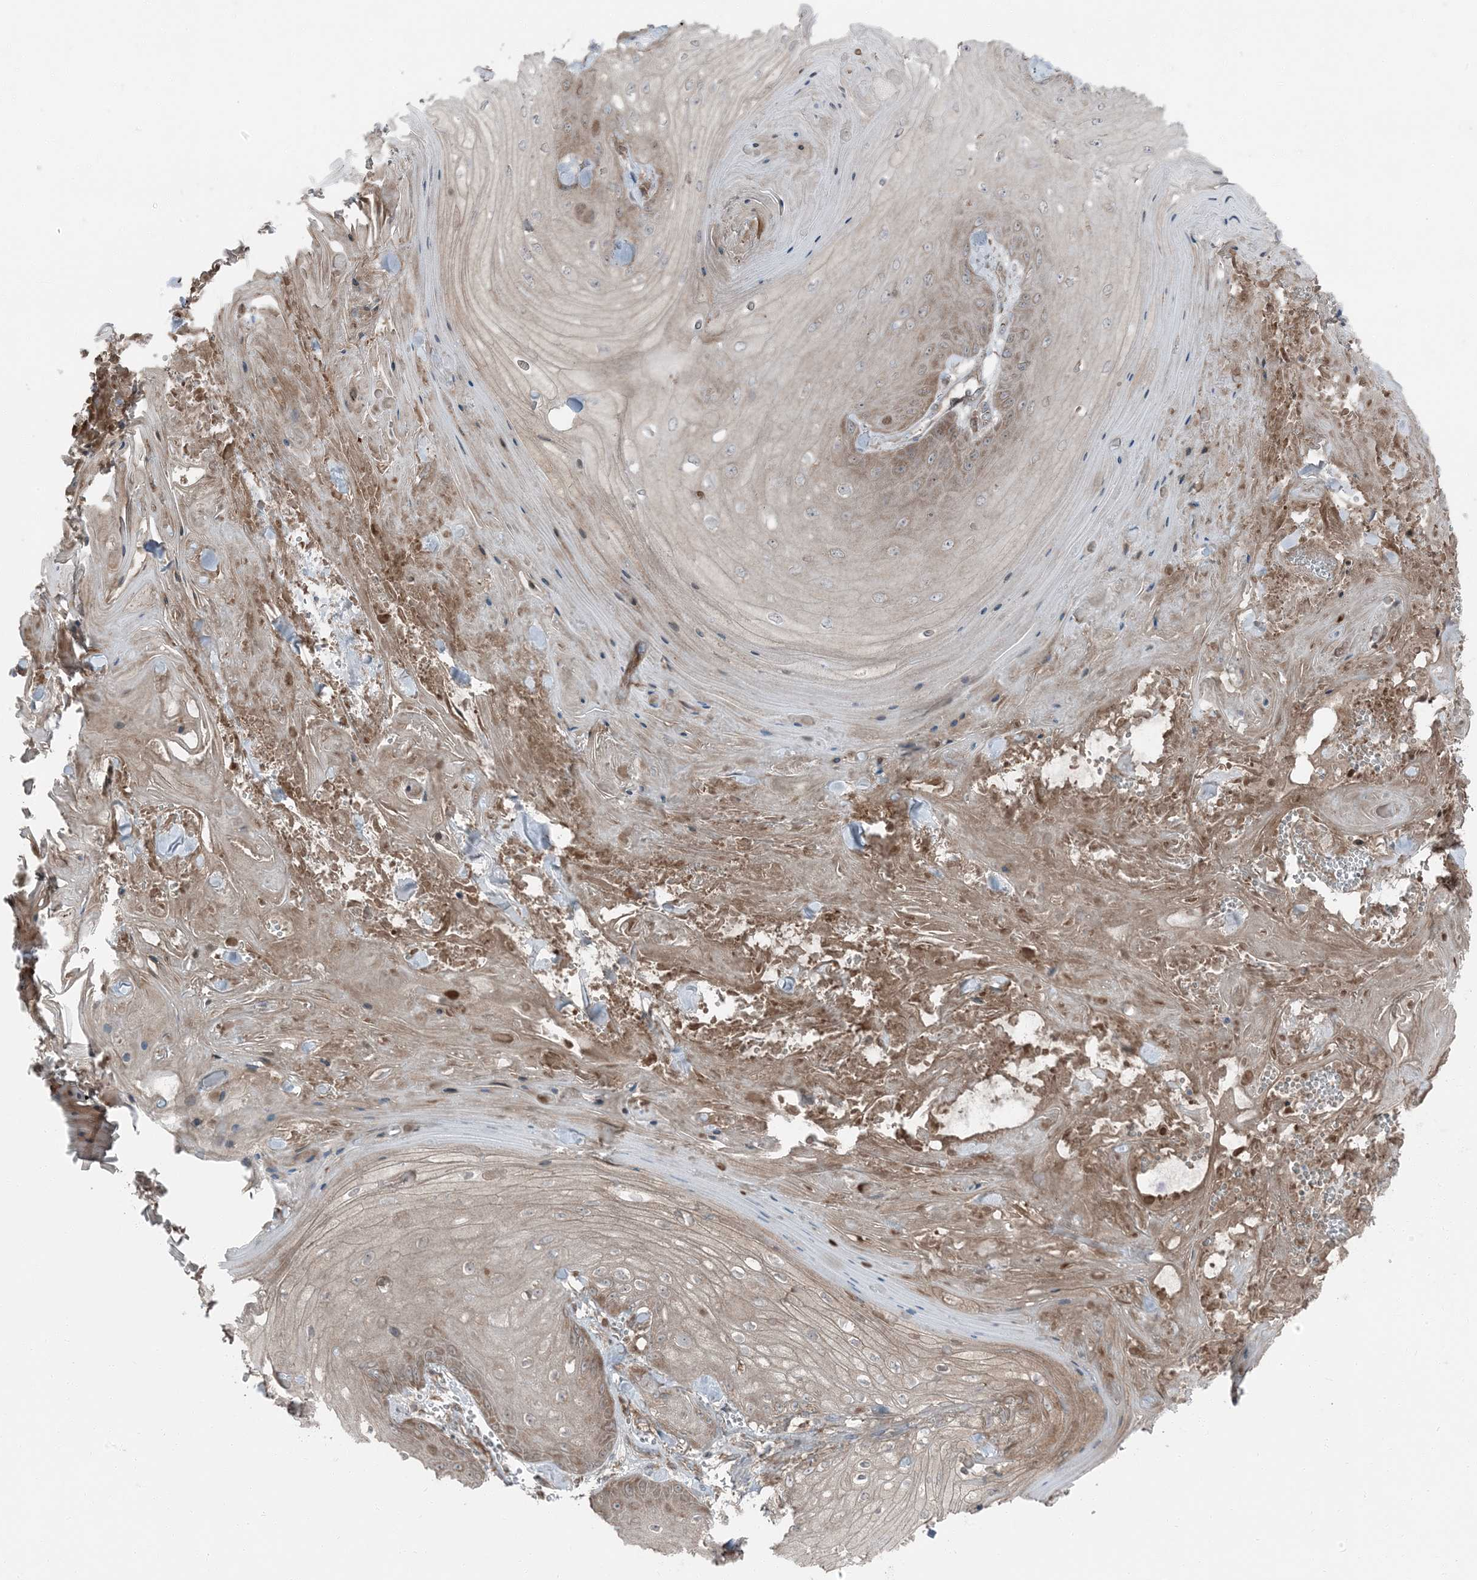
{"staining": {"intensity": "weak", "quantity": "<25%", "location": "cytoplasmic/membranous"}, "tissue": "skin cancer", "cell_type": "Tumor cells", "image_type": "cancer", "snomed": [{"axis": "morphology", "description": "Squamous cell carcinoma, NOS"}, {"axis": "topography", "description": "Skin"}], "caption": "Skin cancer stained for a protein using immunohistochemistry (IHC) displays no staining tumor cells.", "gene": "RAB3GAP1", "patient": {"sex": "male", "age": 74}}